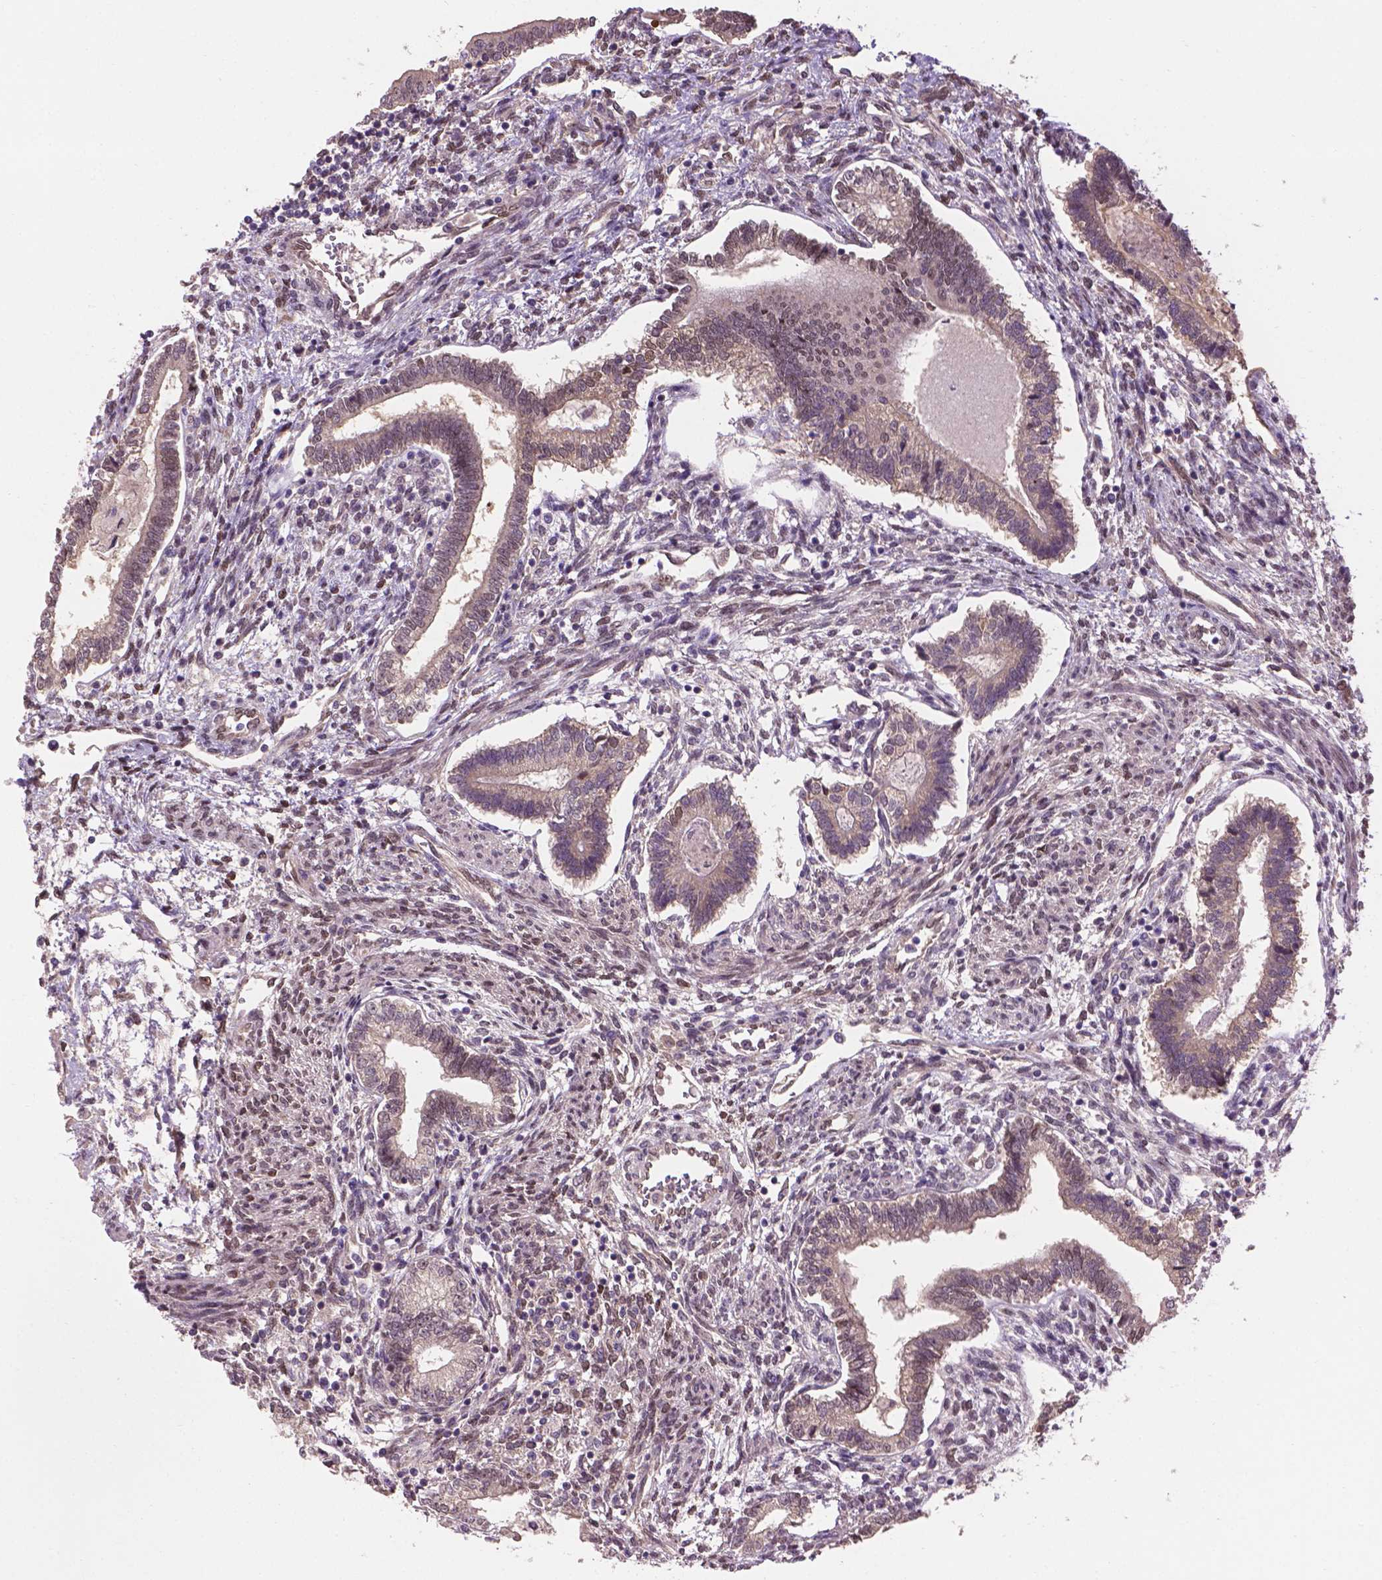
{"staining": {"intensity": "weak", "quantity": "<25%", "location": "nuclear"}, "tissue": "testis cancer", "cell_type": "Tumor cells", "image_type": "cancer", "snomed": [{"axis": "morphology", "description": "Carcinoma, Embryonal, NOS"}, {"axis": "topography", "description": "Testis"}], "caption": "Tumor cells are negative for brown protein staining in testis embryonal carcinoma.", "gene": "IRF6", "patient": {"sex": "male", "age": 37}}